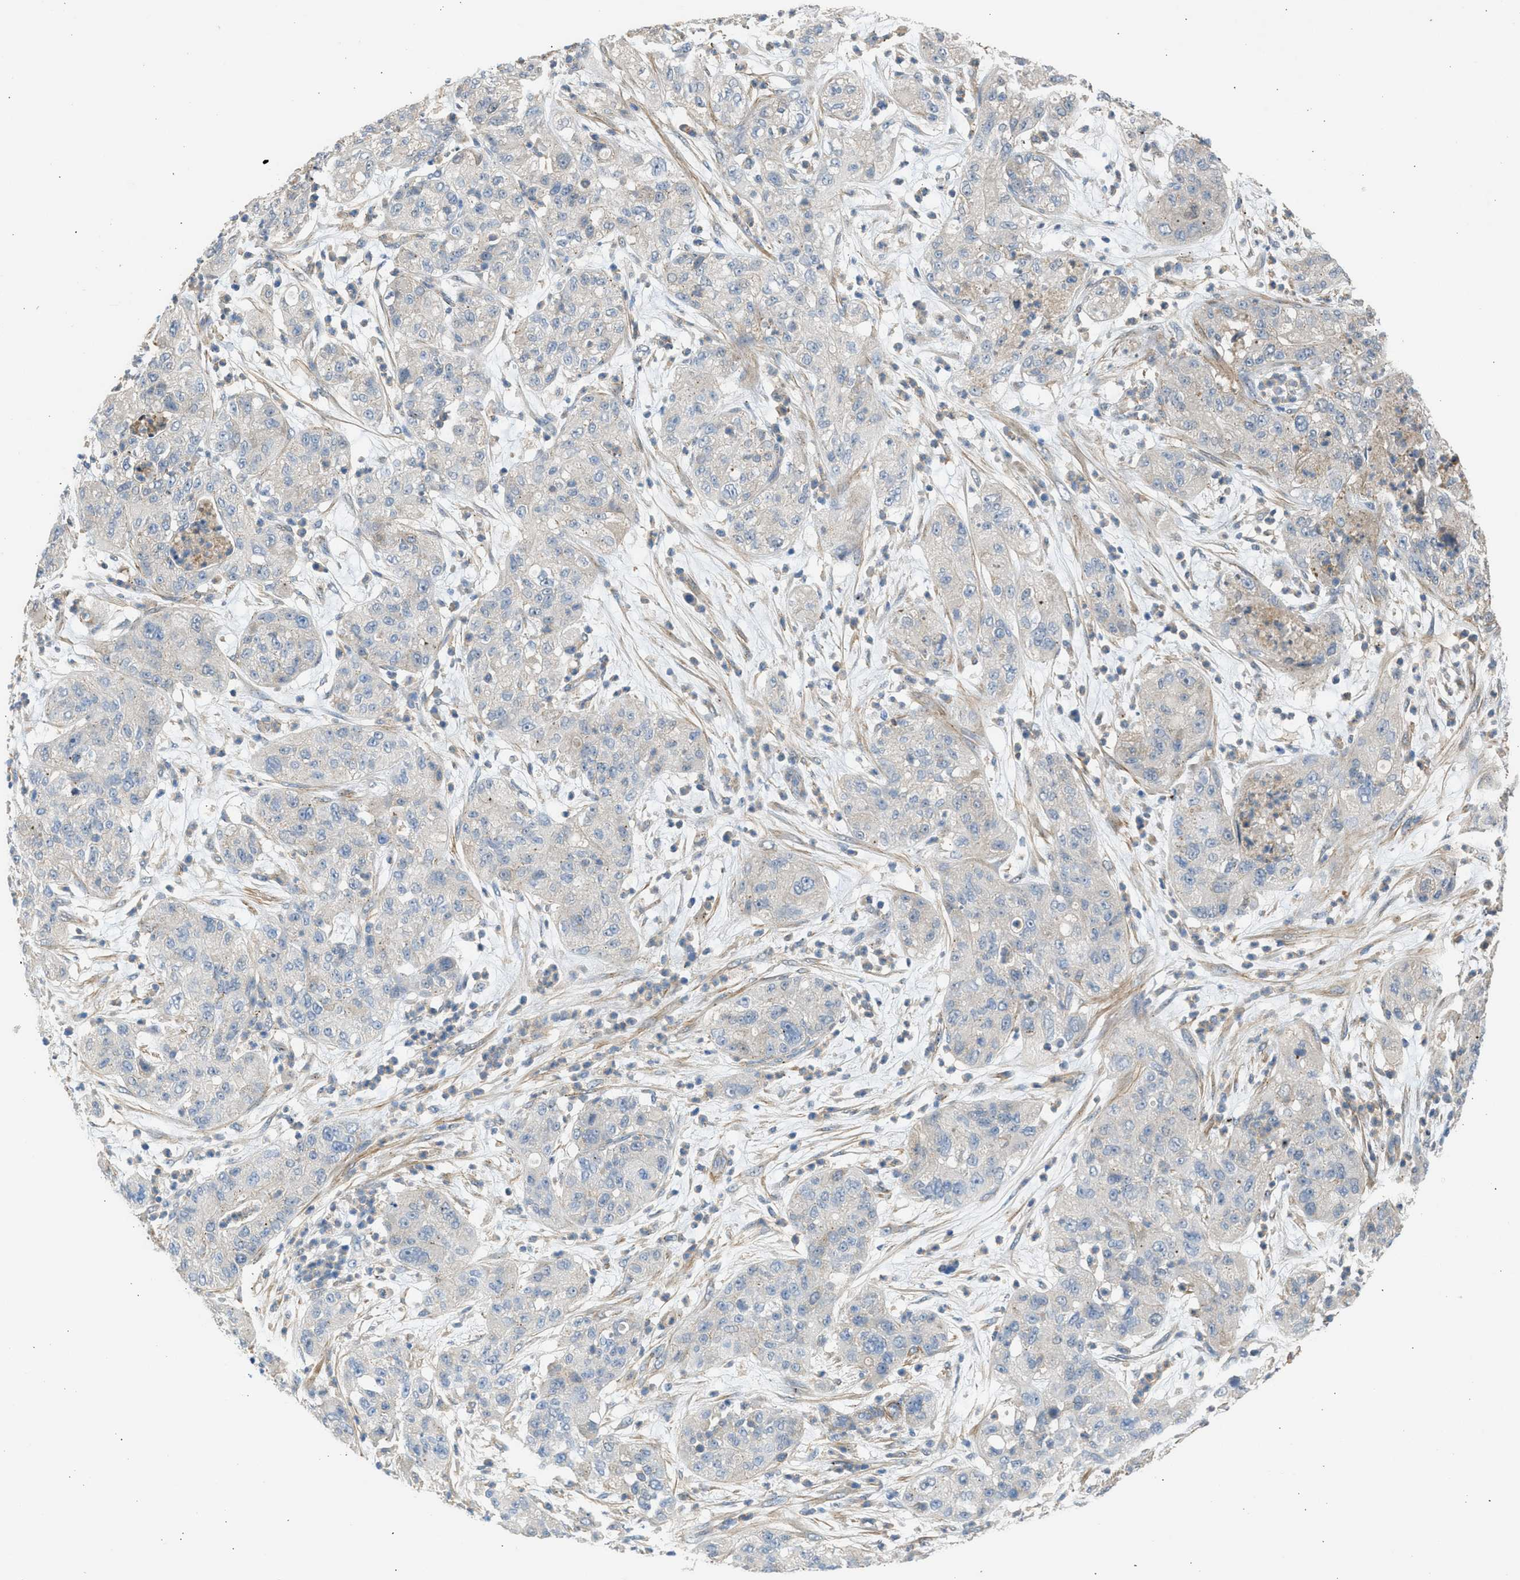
{"staining": {"intensity": "negative", "quantity": "none", "location": "none"}, "tissue": "pancreatic cancer", "cell_type": "Tumor cells", "image_type": "cancer", "snomed": [{"axis": "morphology", "description": "Adenocarcinoma, NOS"}, {"axis": "topography", "description": "Pancreas"}], "caption": "This is an immunohistochemistry image of pancreatic cancer. There is no positivity in tumor cells.", "gene": "PCNX3", "patient": {"sex": "female", "age": 78}}